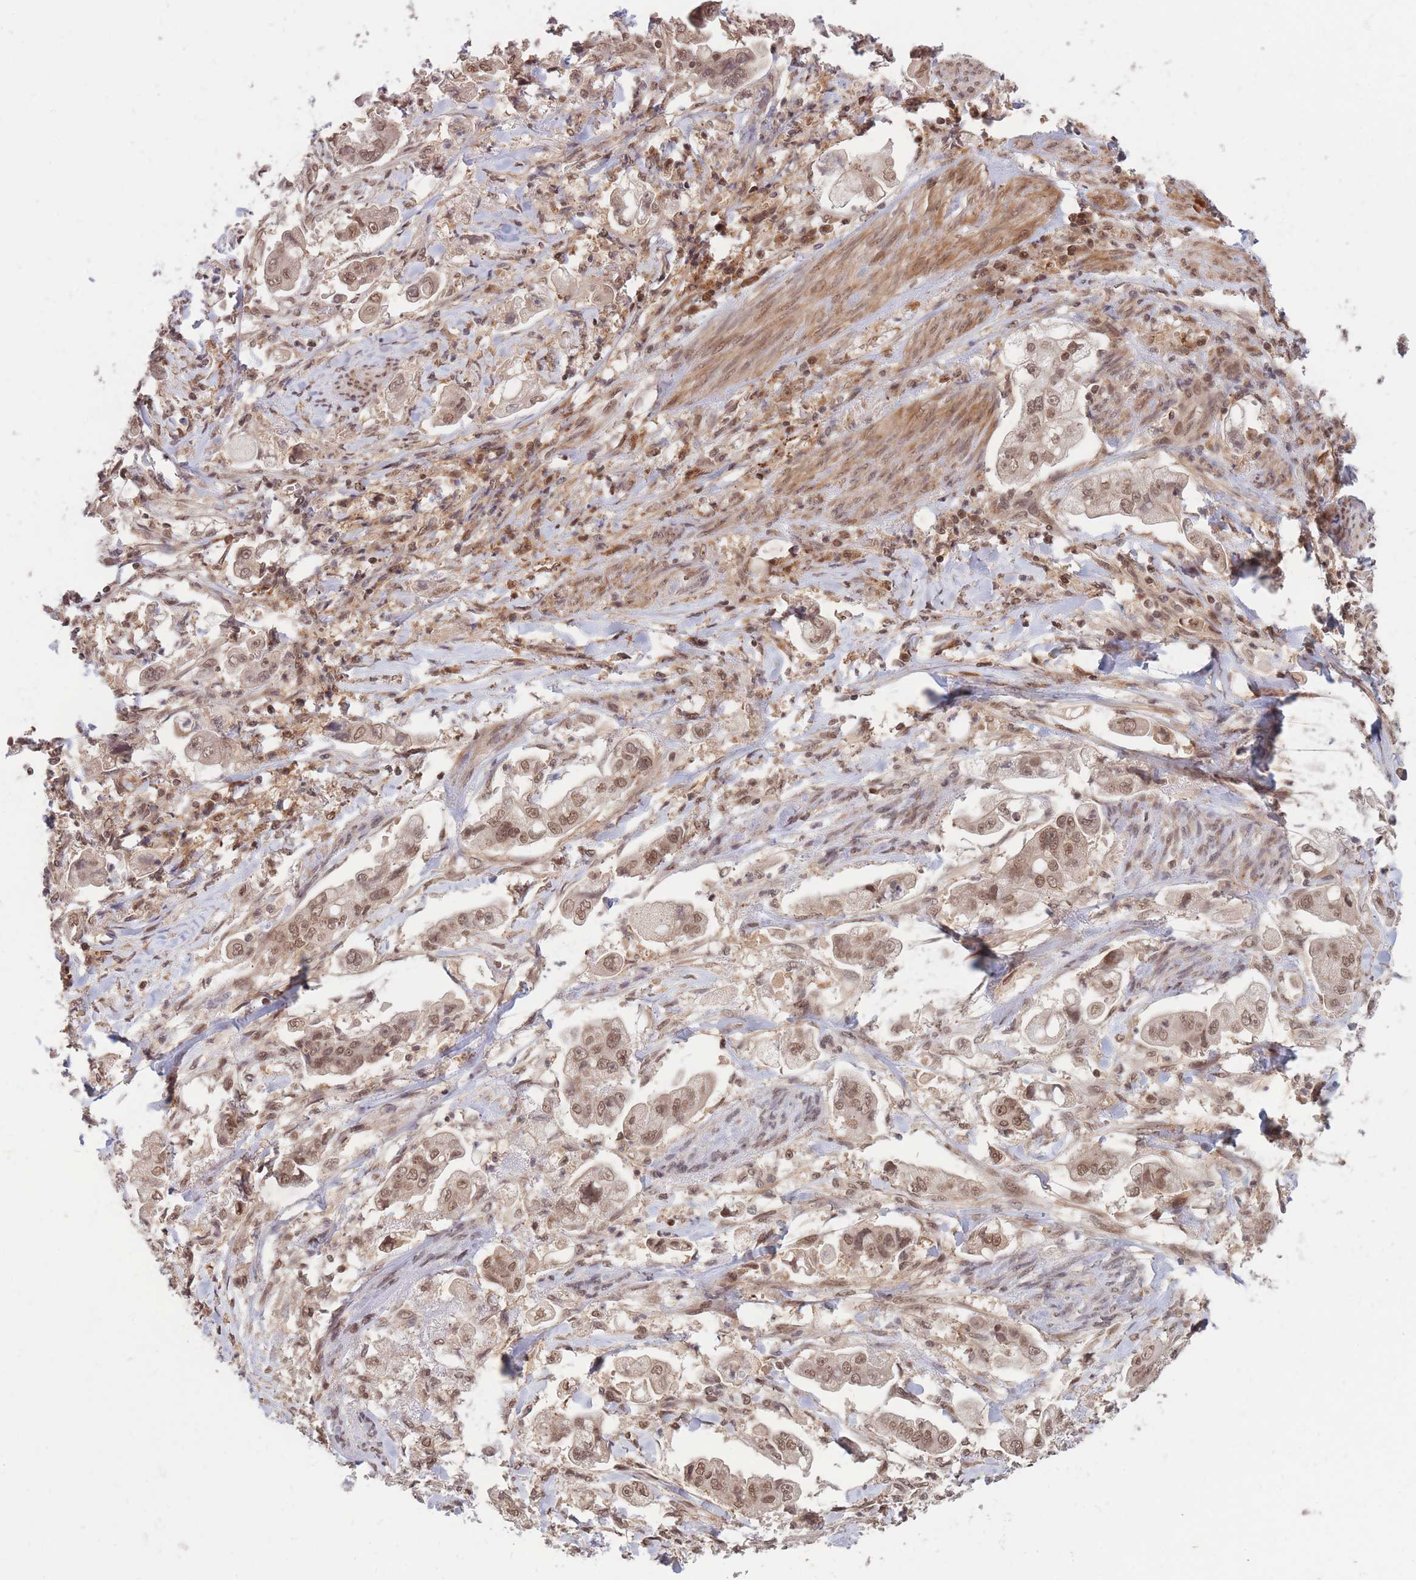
{"staining": {"intensity": "moderate", "quantity": ">75%", "location": "nuclear"}, "tissue": "stomach cancer", "cell_type": "Tumor cells", "image_type": "cancer", "snomed": [{"axis": "morphology", "description": "Adenocarcinoma, NOS"}, {"axis": "topography", "description": "Stomach"}], "caption": "Stomach adenocarcinoma was stained to show a protein in brown. There is medium levels of moderate nuclear staining in about >75% of tumor cells.", "gene": "SRA1", "patient": {"sex": "male", "age": 62}}